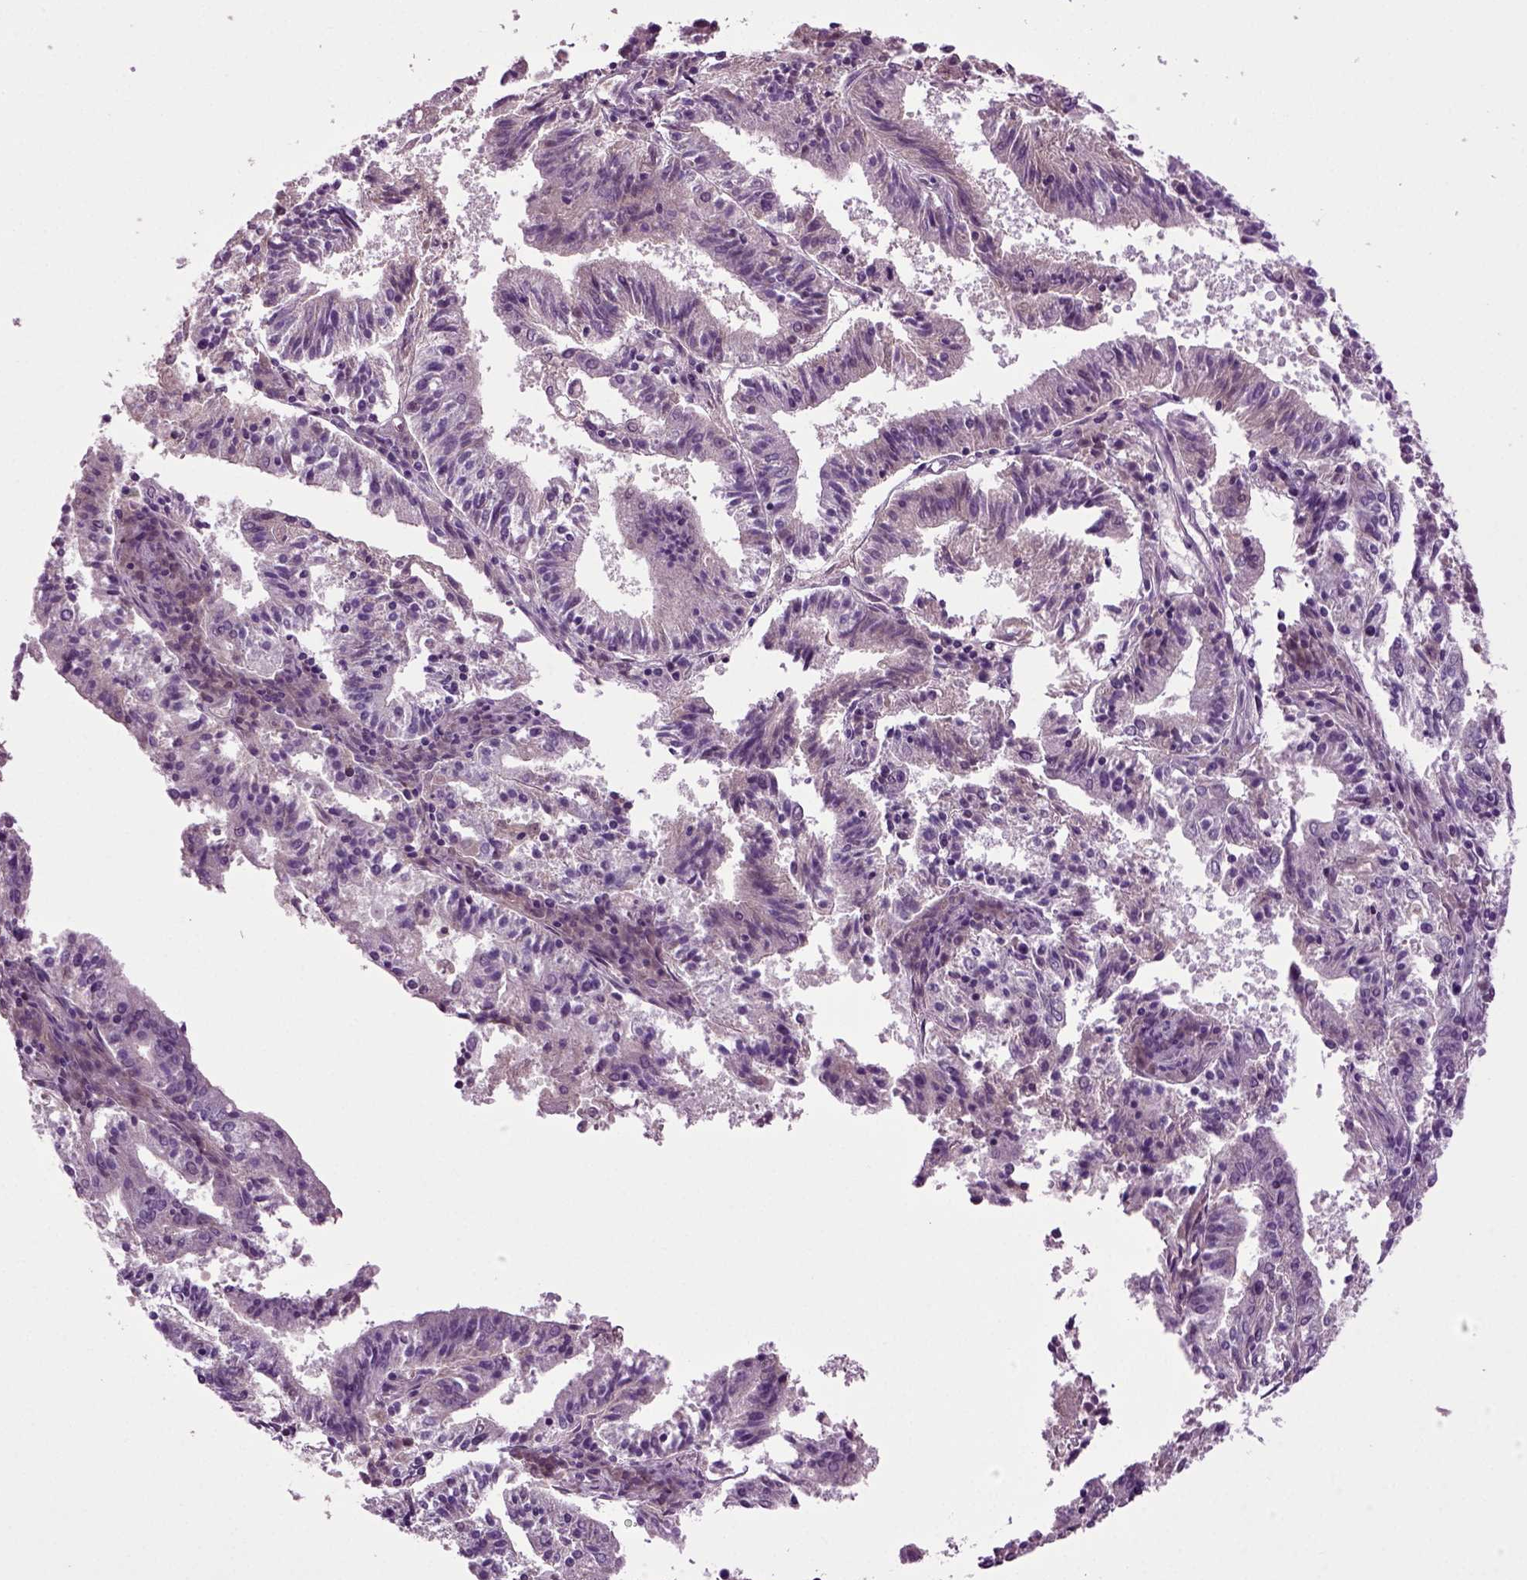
{"staining": {"intensity": "weak", "quantity": "<25%", "location": "cytoplasmic/membranous"}, "tissue": "endometrial cancer", "cell_type": "Tumor cells", "image_type": "cancer", "snomed": [{"axis": "morphology", "description": "Adenocarcinoma, NOS"}, {"axis": "topography", "description": "Endometrium"}], "caption": "Human endometrial cancer stained for a protein using immunohistochemistry reveals no positivity in tumor cells.", "gene": "FGF11", "patient": {"sex": "female", "age": 82}}